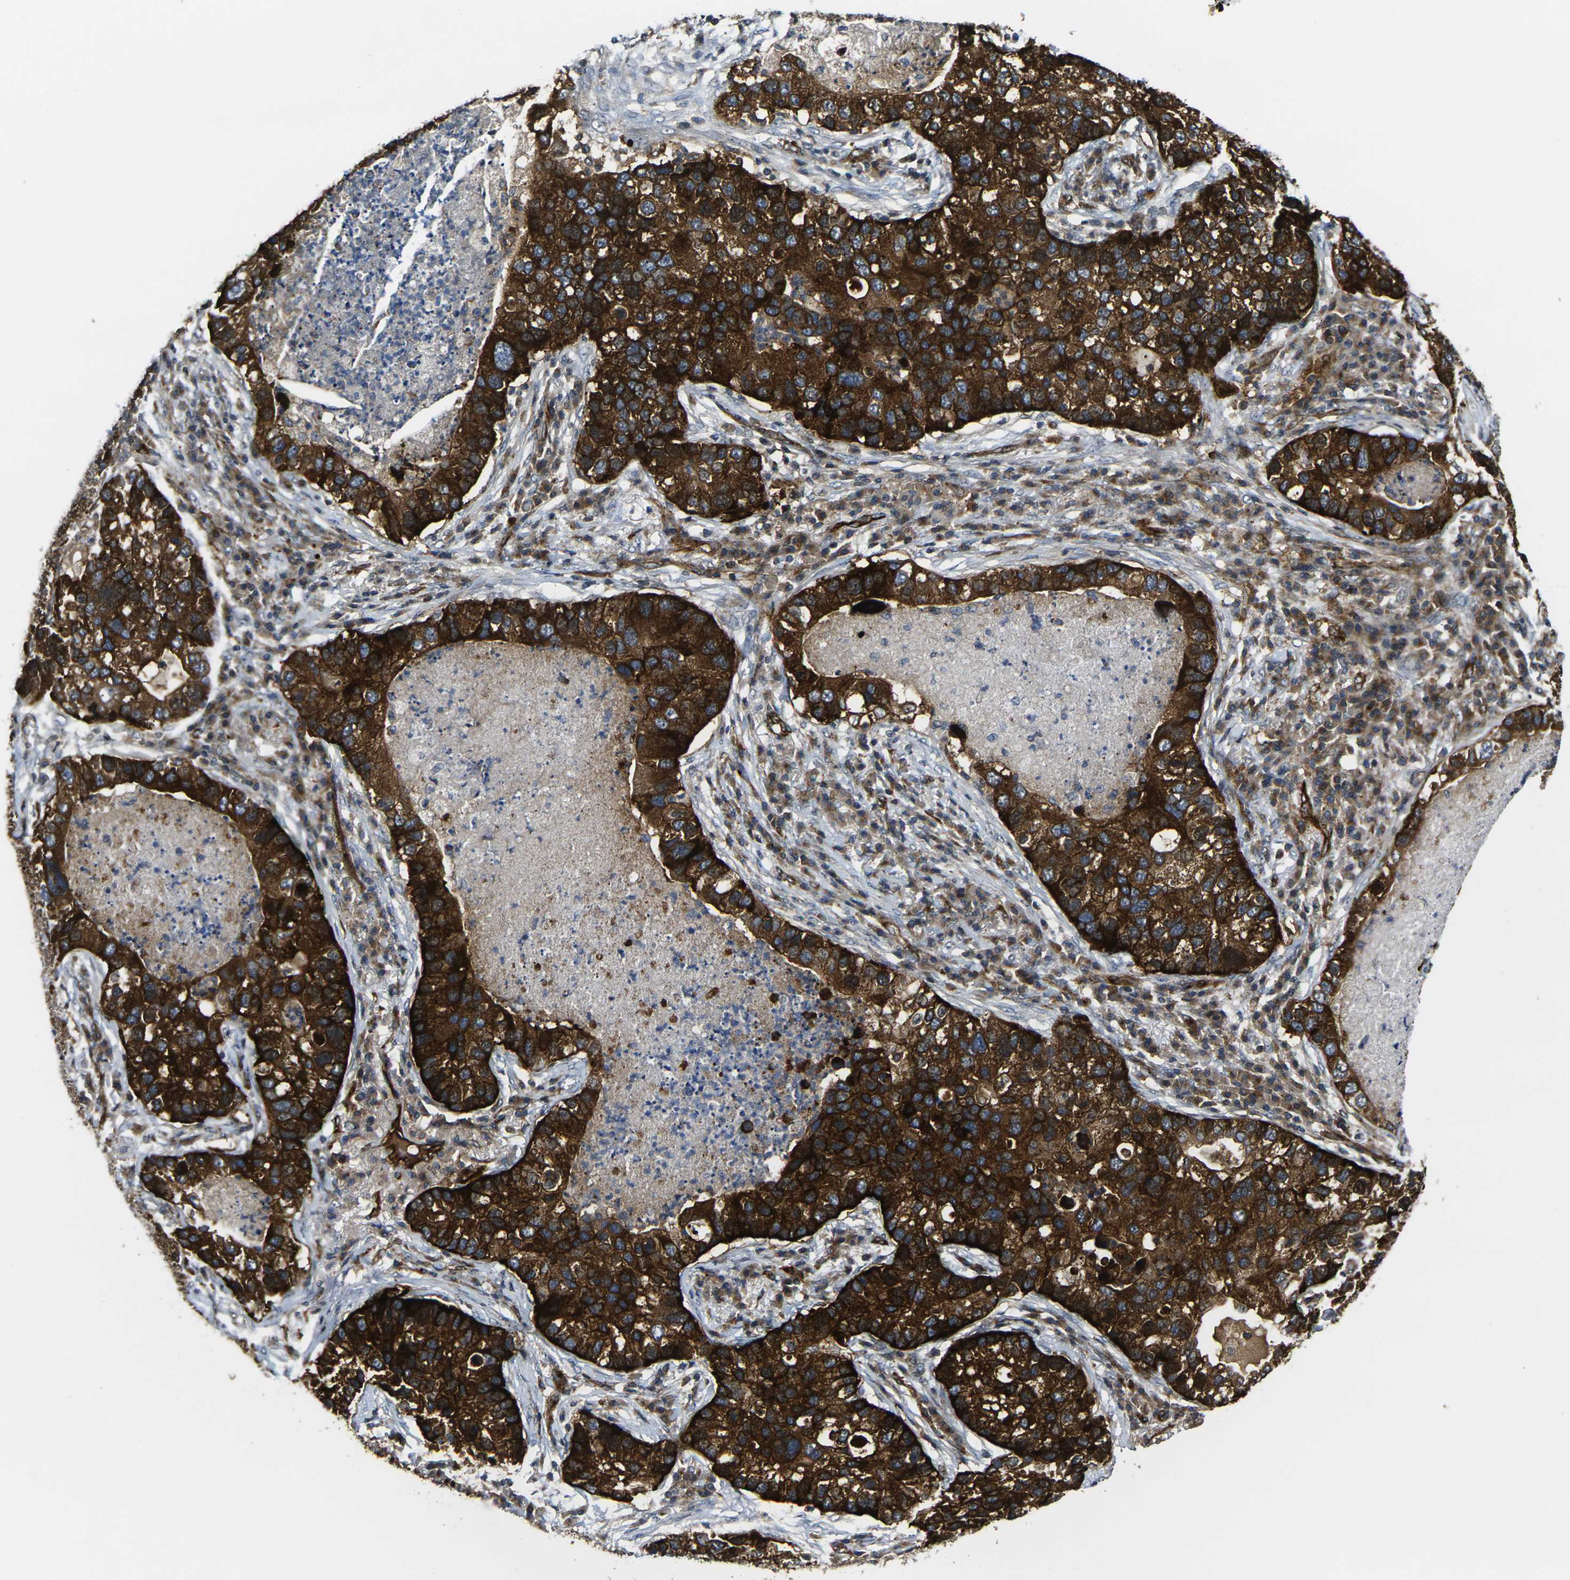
{"staining": {"intensity": "strong", "quantity": ">75%", "location": "cytoplasmic/membranous"}, "tissue": "lung cancer", "cell_type": "Tumor cells", "image_type": "cancer", "snomed": [{"axis": "morphology", "description": "Normal tissue, NOS"}, {"axis": "morphology", "description": "Adenocarcinoma, NOS"}, {"axis": "topography", "description": "Bronchus"}, {"axis": "topography", "description": "Lung"}], "caption": "This micrograph displays immunohistochemistry staining of lung adenocarcinoma, with high strong cytoplasmic/membranous staining in about >75% of tumor cells.", "gene": "ECE1", "patient": {"sex": "male", "age": 54}}